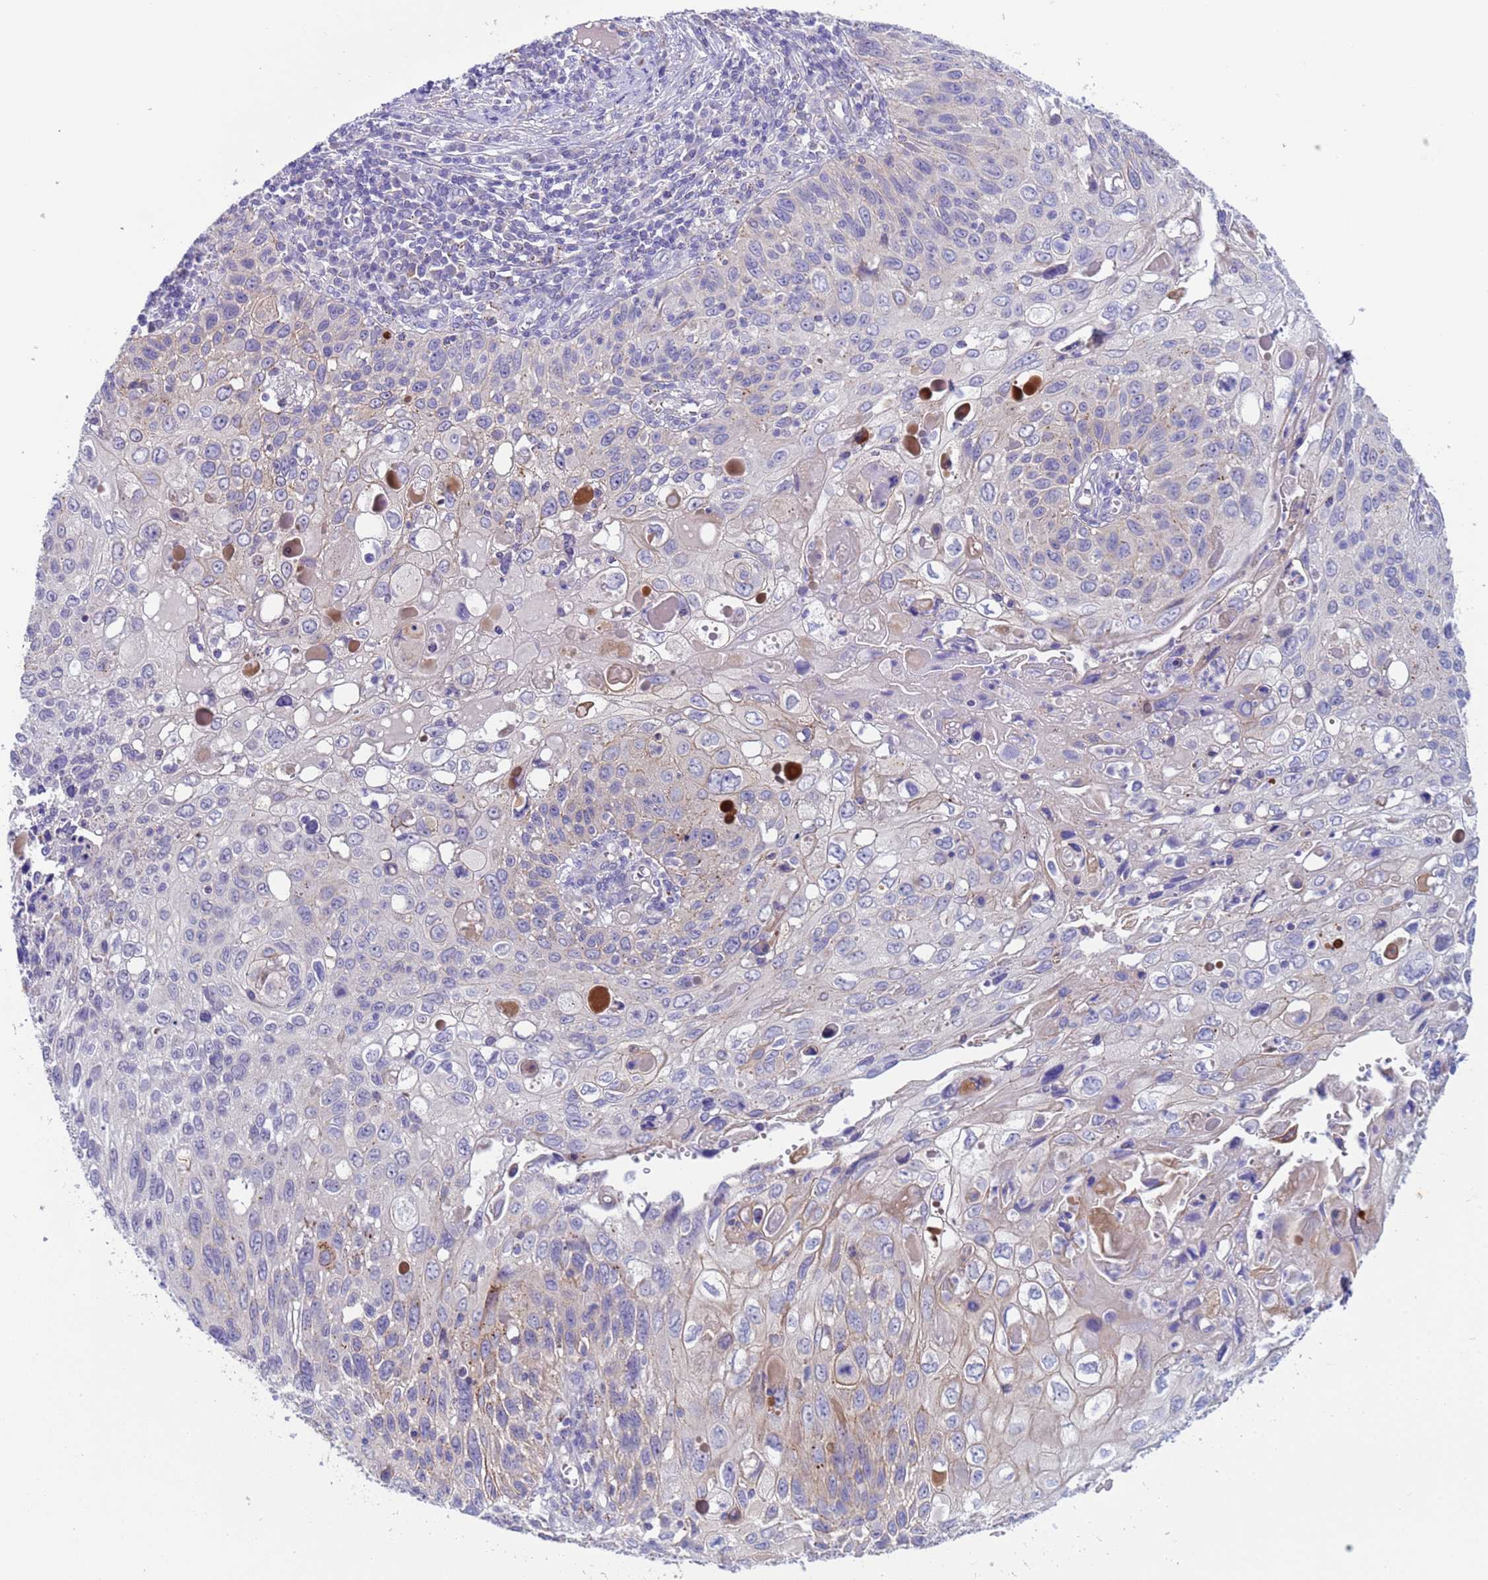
{"staining": {"intensity": "negative", "quantity": "none", "location": "none"}, "tissue": "cervical cancer", "cell_type": "Tumor cells", "image_type": "cancer", "snomed": [{"axis": "morphology", "description": "Squamous cell carcinoma, NOS"}, {"axis": "topography", "description": "Cervix"}], "caption": "Immunohistochemistry of human cervical cancer (squamous cell carcinoma) shows no positivity in tumor cells. (Stains: DAB (3,3'-diaminobenzidine) IHC with hematoxylin counter stain, Microscopy: brightfield microscopy at high magnification).", "gene": "KBTBD3", "patient": {"sex": "female", "age": 70}}